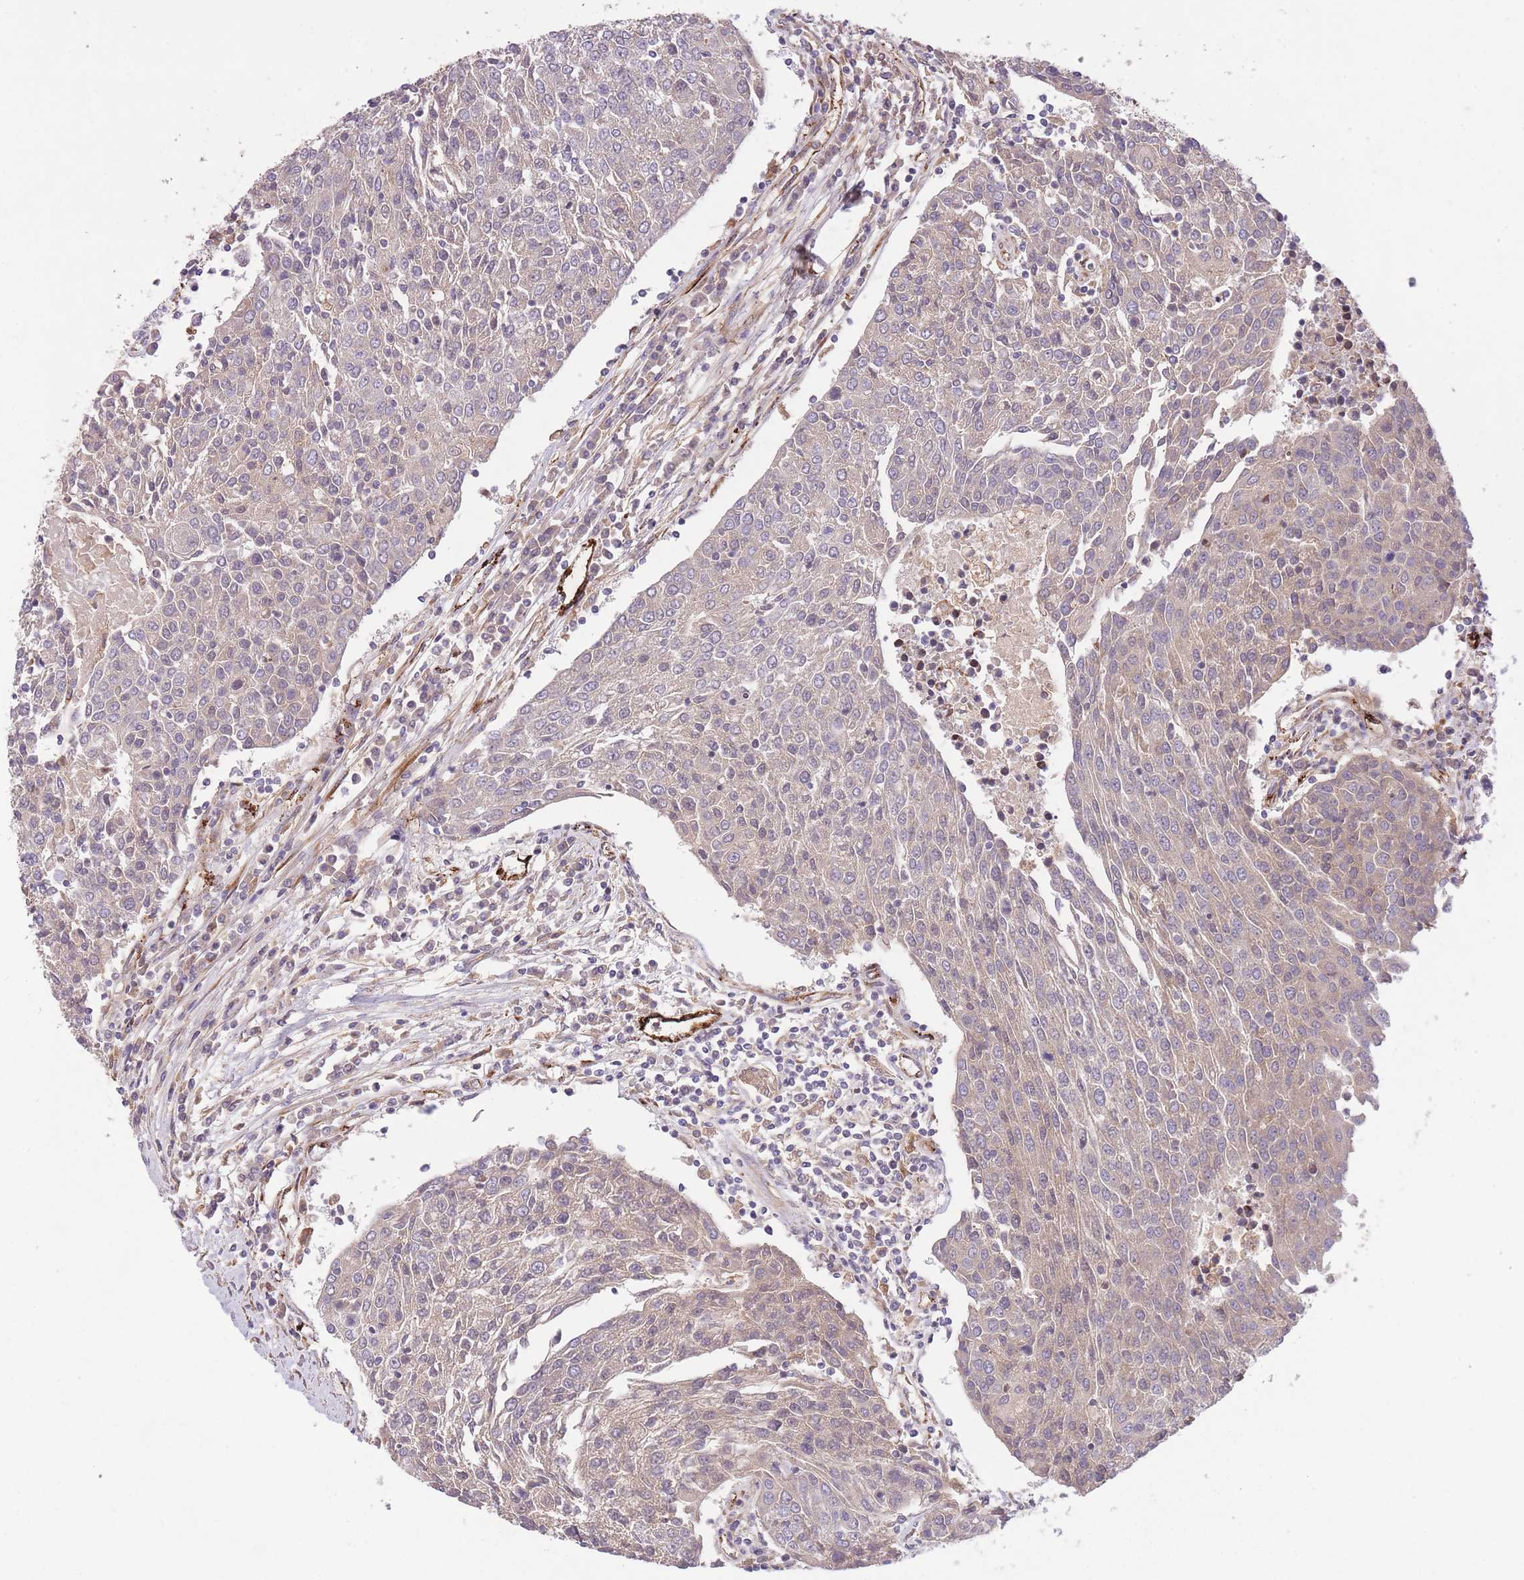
{"staining": {"intensity": "negative", "quantity": "none", "location": "none"}, "tissue": "urothelial cancer", "cell_type": "Tumor cells", "image_type": "cancer", "snomed": [{"axis": "morphology", "description": "Urothelial carcinoma, High grade"}, {"axis": "topography", "description": "Urinary bladder"}], "caption": "Tumor cells are negative for brown protein staining in urothelial cancer. (Brightfield microscopy of DAB (3,3'-diaminobenzidine) immunohistochemistry (IHC) at high magnification).", "gene": "CISH", "patient": {"sex": "female", "age": 85}}